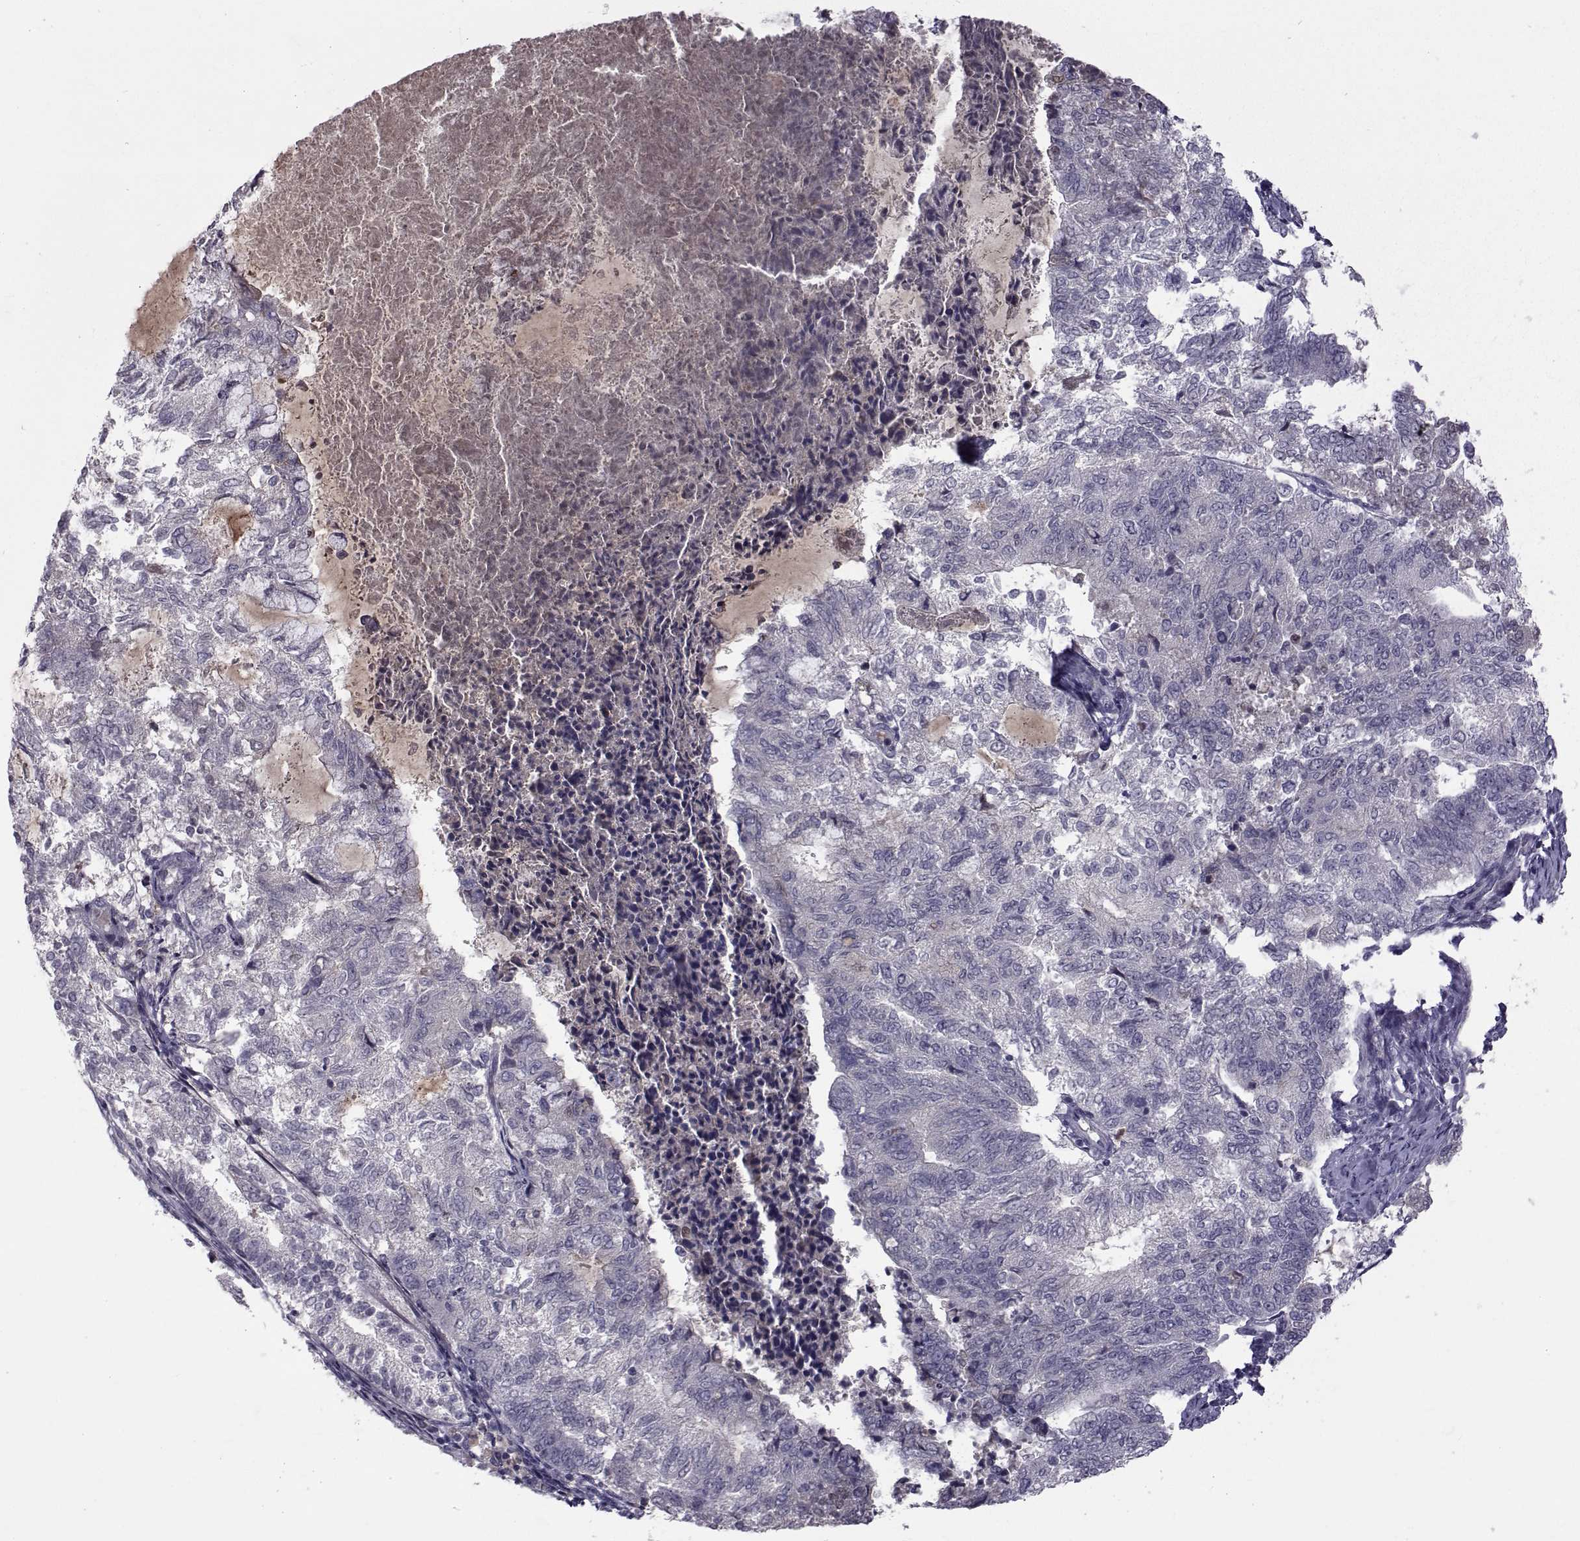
{"staining": {"intensity": "negative", "quantity": "none", "location": "none"}, "tissue": "endometrial cancer", "cell_type": "Tumor cells", "image_type": "cancer", "snomed": [{"axis": "morphology", "description": "Adenocarcinoma, NOS"}, {"axis": "topography", "description": "Endometrium"}], "caption": "This is an IHC image of human endometrial adenocarcinoma. There is no expression in tumor cells.", "gene": "TNFRSF11B", "patient": {"sex": "female", "age": 65}}